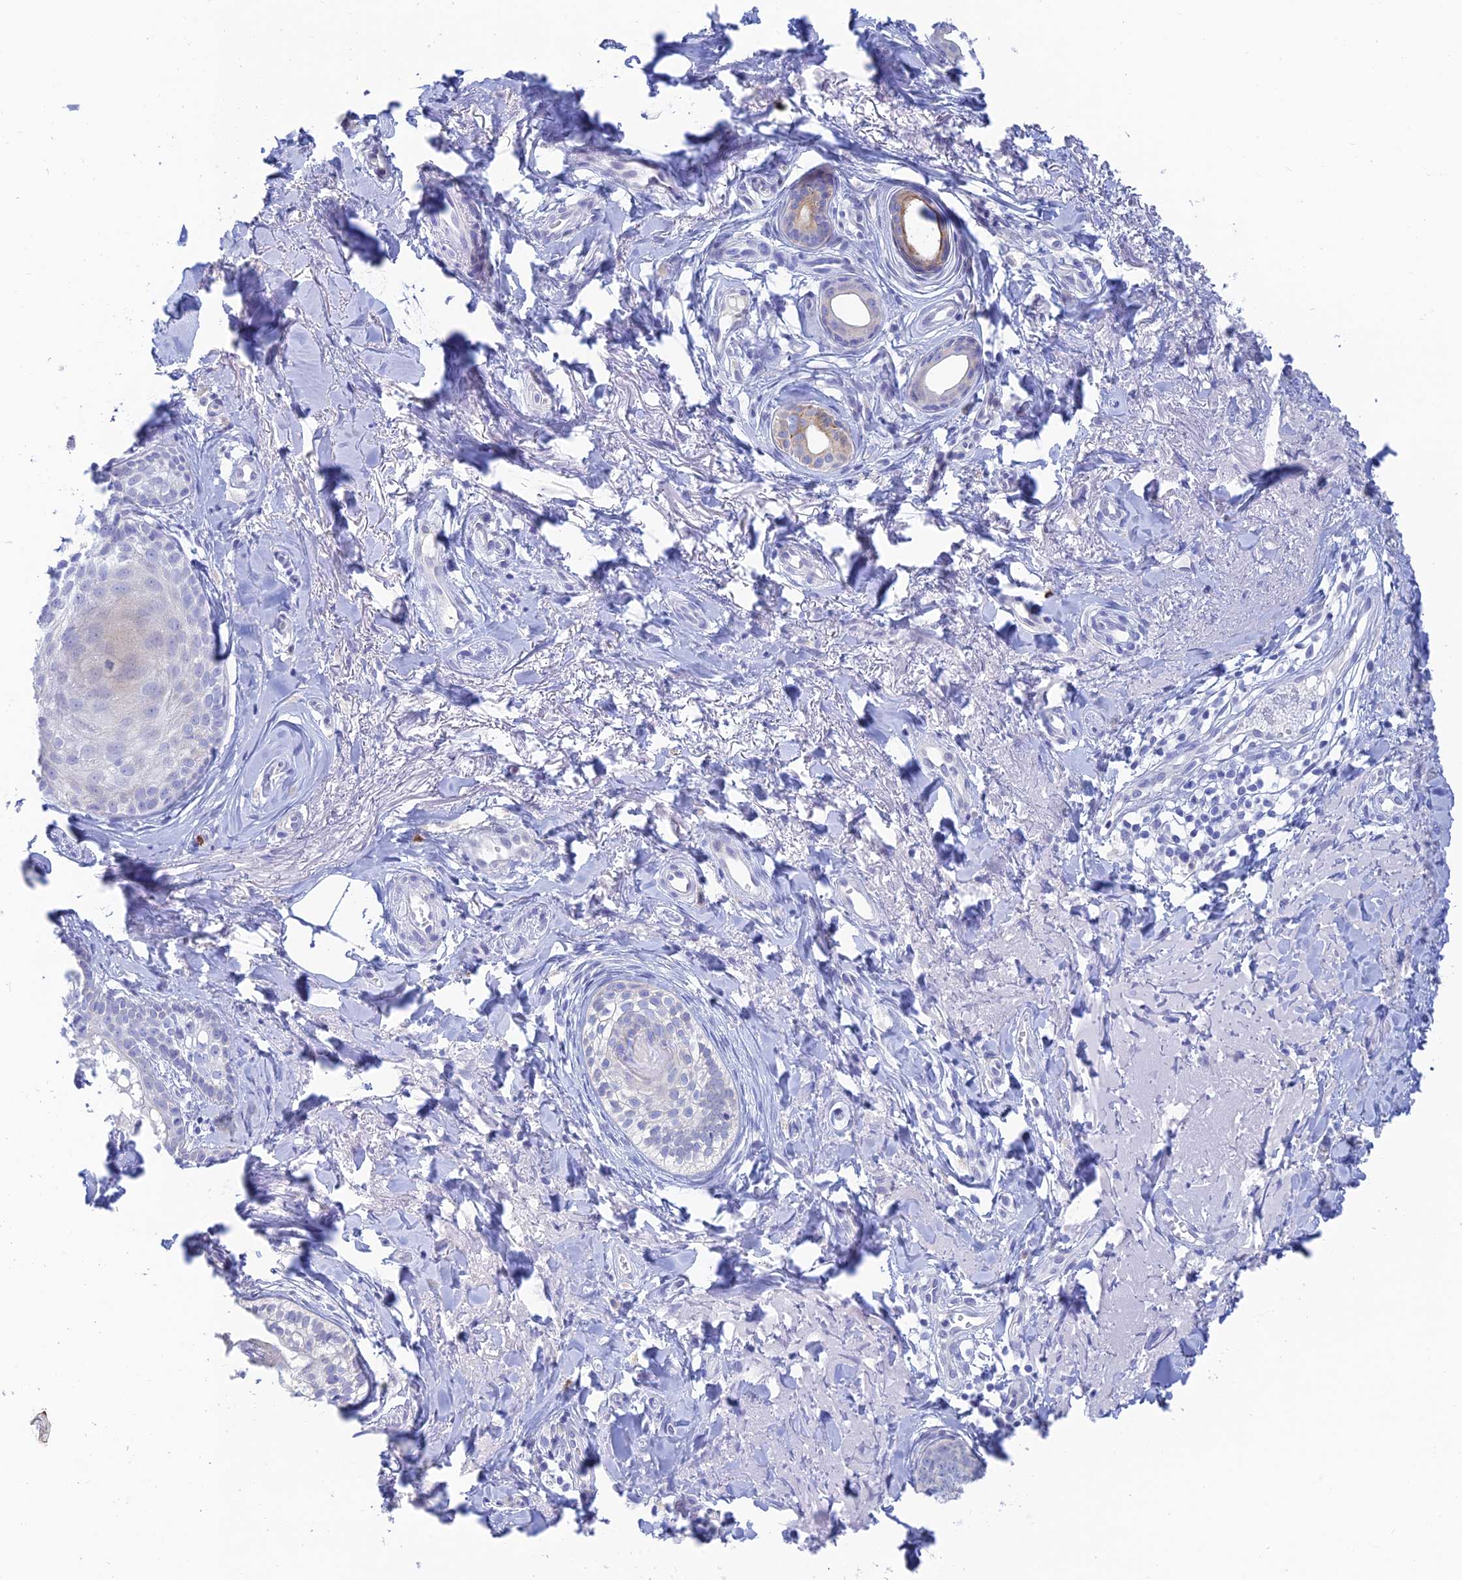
{"staining": {"intensity": "negative", "quantity": "none", "location": "none"}, "tissue": "skin cancer", "cell_type": "Tumor cells", "image_type": "cancer", "snomed": [{"axis": "morphology", "description": "Basal cell carcinoma"}, {"axis": "topography", "description": "Skin"}], "caption": "Immunohistochemistry (IHC) image of skin basal cell carcinoma stained for a protein (brown), which demonstrates no positivity in tumor cells.", "gene": "CEP152", "patient": {"sex": "female", "age": 76}}